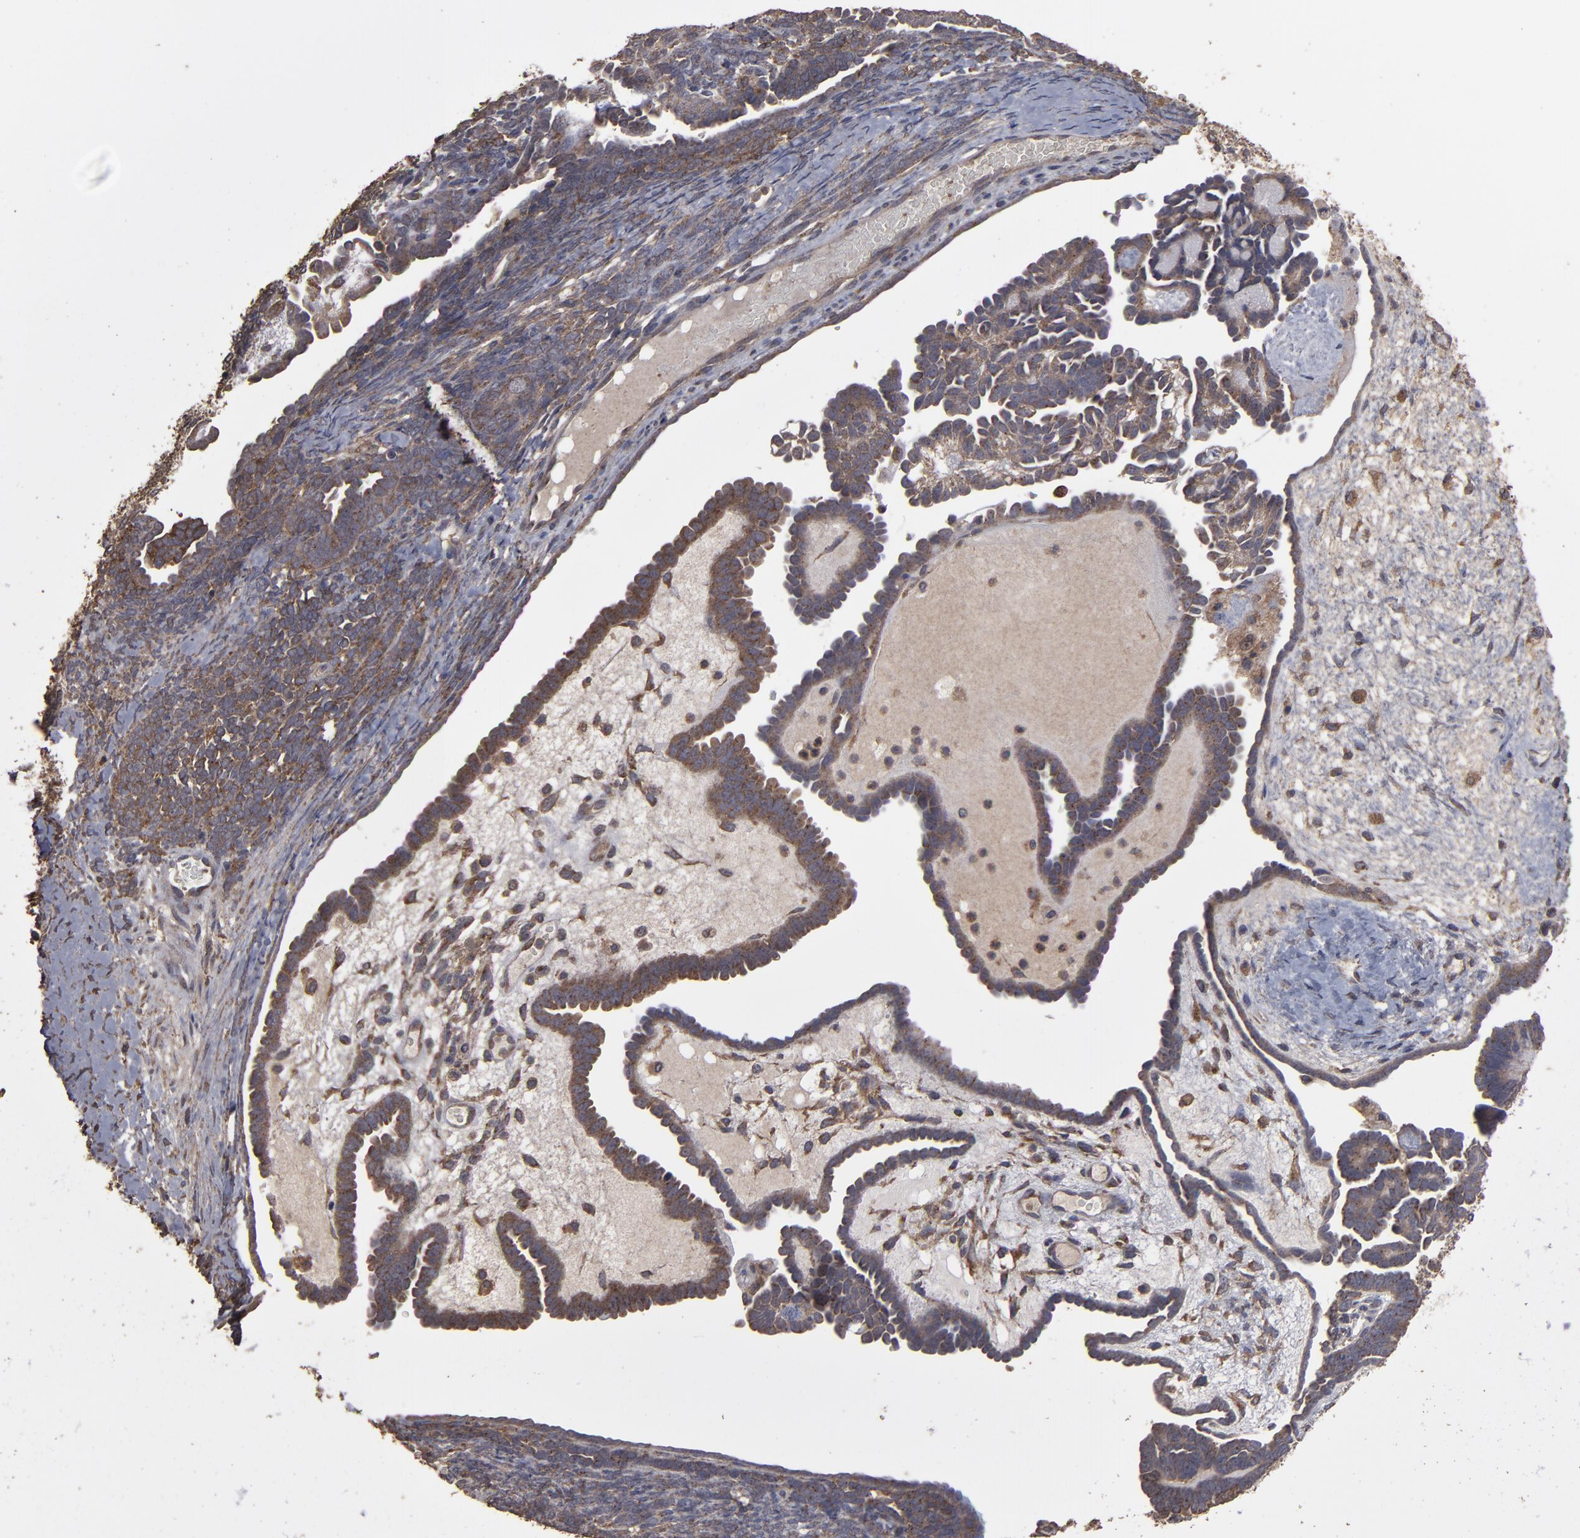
{"staining": {"intensity": "moderate", "quantity": ">75%", "location": "cytoplasmic/membranous"}, "tissue": "endometrial cancer", "cell_type": "Tumor cells", "image_type": "cancer", "snomed": [{"axis": "morphology", "description": "Neoplasm, malignant, NOS"}, {"axis": "topography", "description": "Endometrium"}], "caption": "High-magnification brightfield microscopy of endometrial cancer stained with DAB (3,3'-diaminobenzidine) (brown) and counterstained with hematoxylin (blue). tumor cells exhibit moderate cytoplasmic/membranous positivity is appreciated in about>75% of cells.", "gene": "MMP2", "patient": {"sex": "female", "age": 74}}